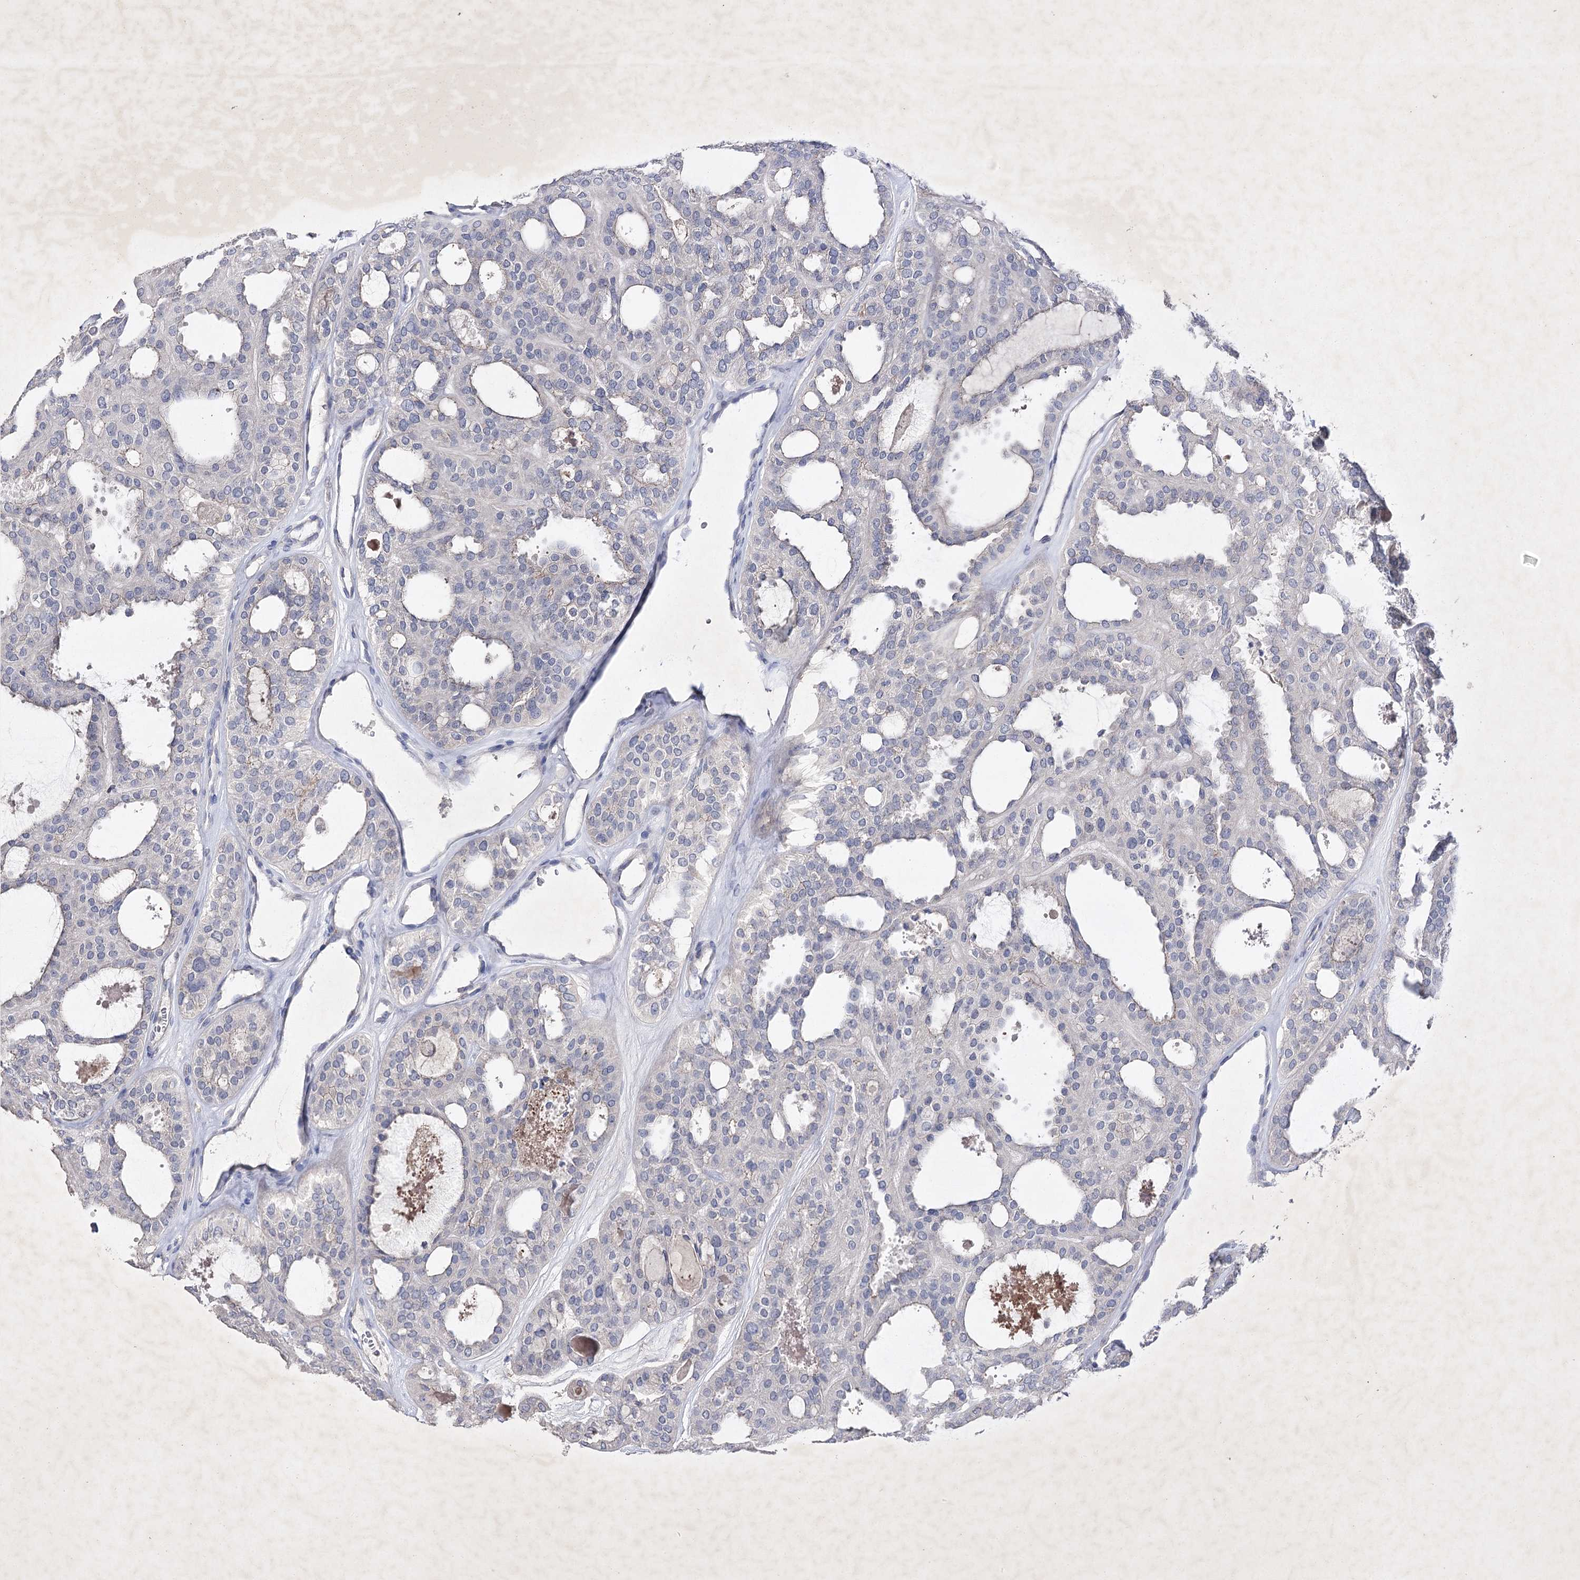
{"staining": {"intensity": "negative", "quantity": "none", "location": "none"}, "tissue": "thyroid cancer", "cell_type": "Tumor cells", "image_type": "cancer", "snomed": [{"axis": "morphology", "description": "Follicular adenoma carcinoma, NOS"}, {"axis": "topography", "description": "Thyroid gland"}], "caption": "A histopathology image of thyroid cancer (follicular adenoma carcinoma) stained for a protein reveals no brown staining in tumor cells.", "gene": "COX15", "patient": {"sex": "male", "age": 75}}